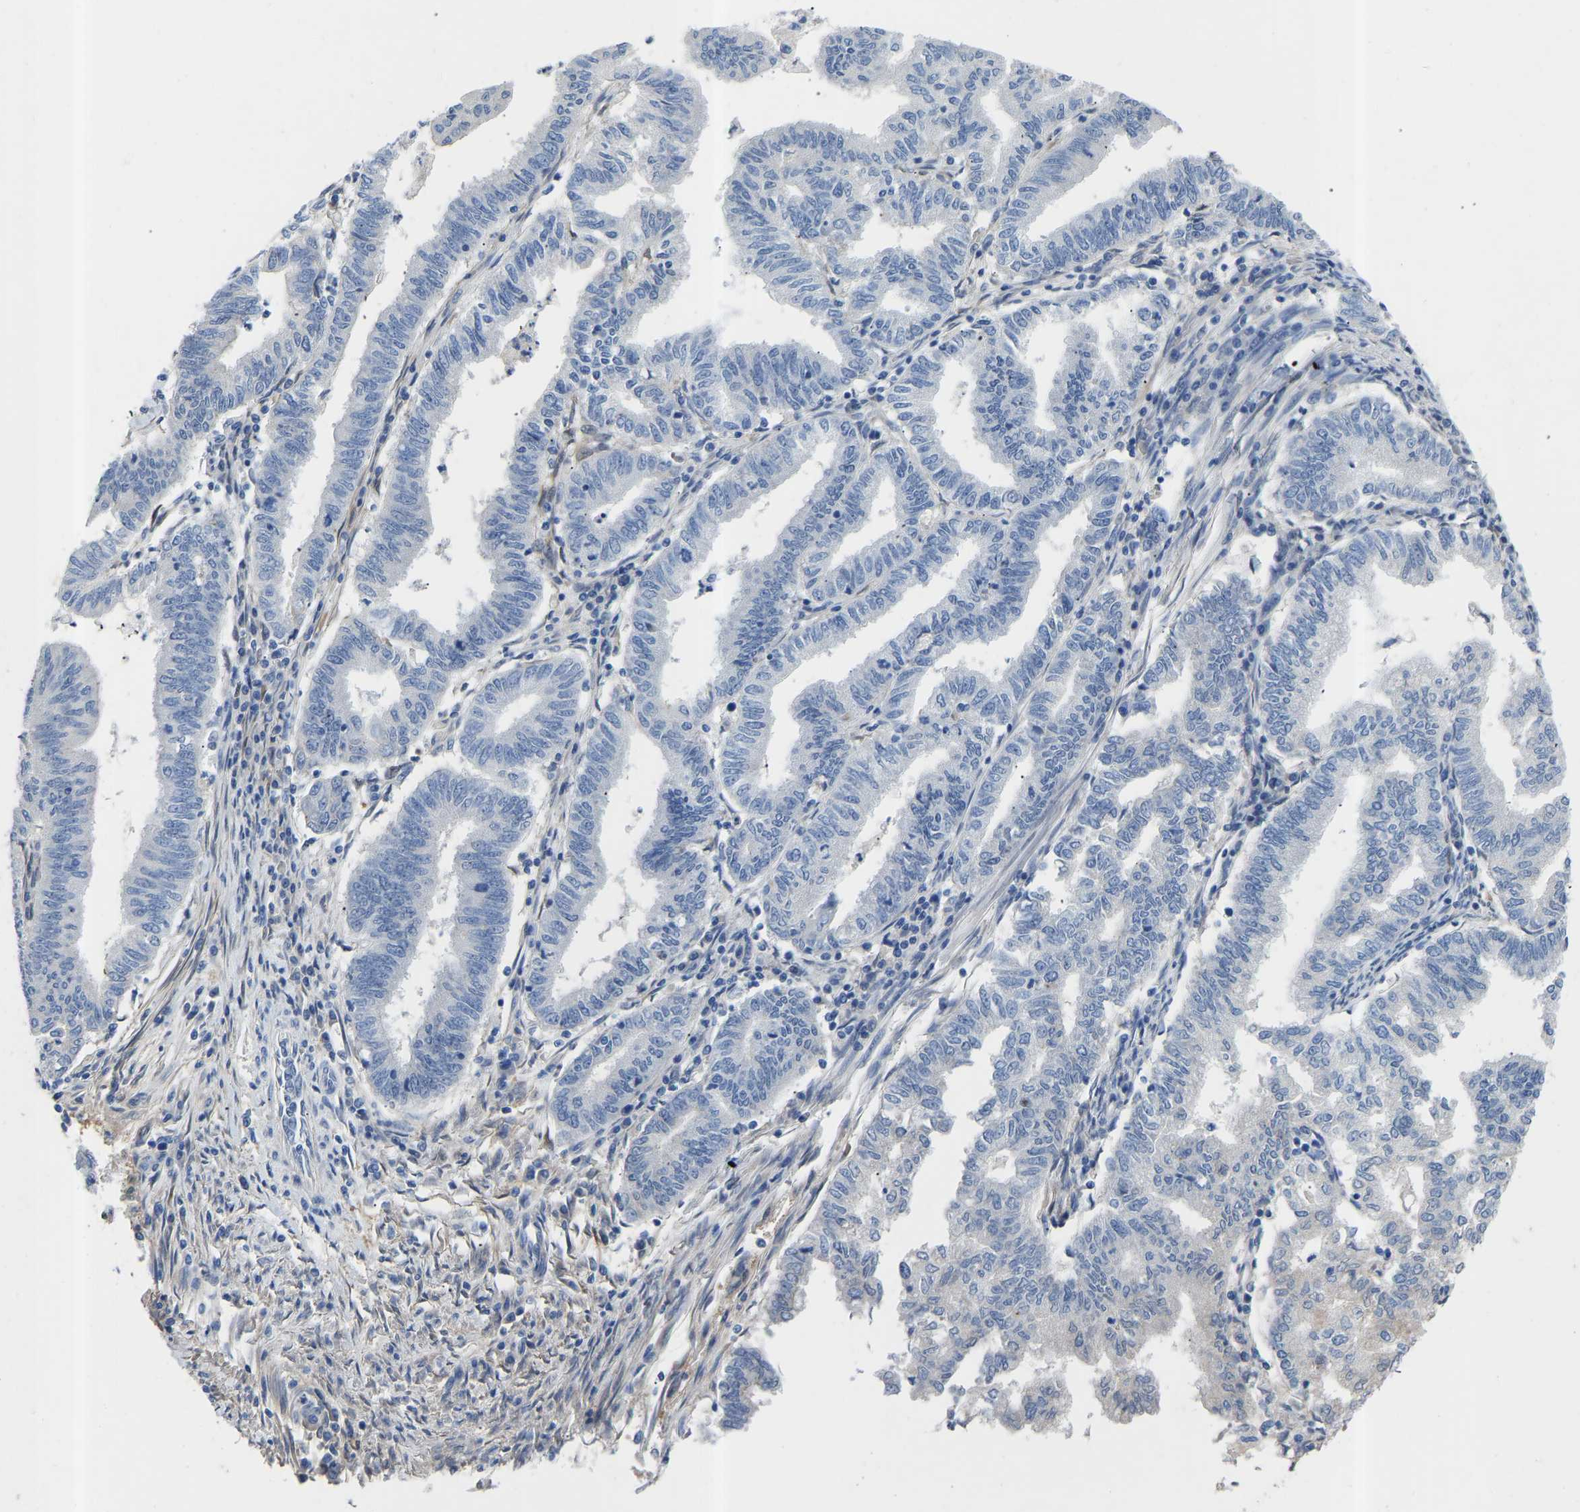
{"staining": {"intensity": "negative", "quantity": "none", "location": "none"}, "tissue": "endometrial cancer", "cell_type": "Tumor cells", "image_type": "cancer", "snomed": [{"axis": "morphology", "description": "Polyp, NOS"}, {"axis": "morphology", "description": "Adenocarcinoma, NOS"}, {"axis": "morphology", "description": "Adenoma, NOS"}, {"axis": "topography", "description": "Endometrium"}], "caption": "Immunohistochemical staining of endometrial cancer demonstrates no significant expression in tumor cells.", "gene": "RBP1", "patient": {"sex": "female", "age": 79}}